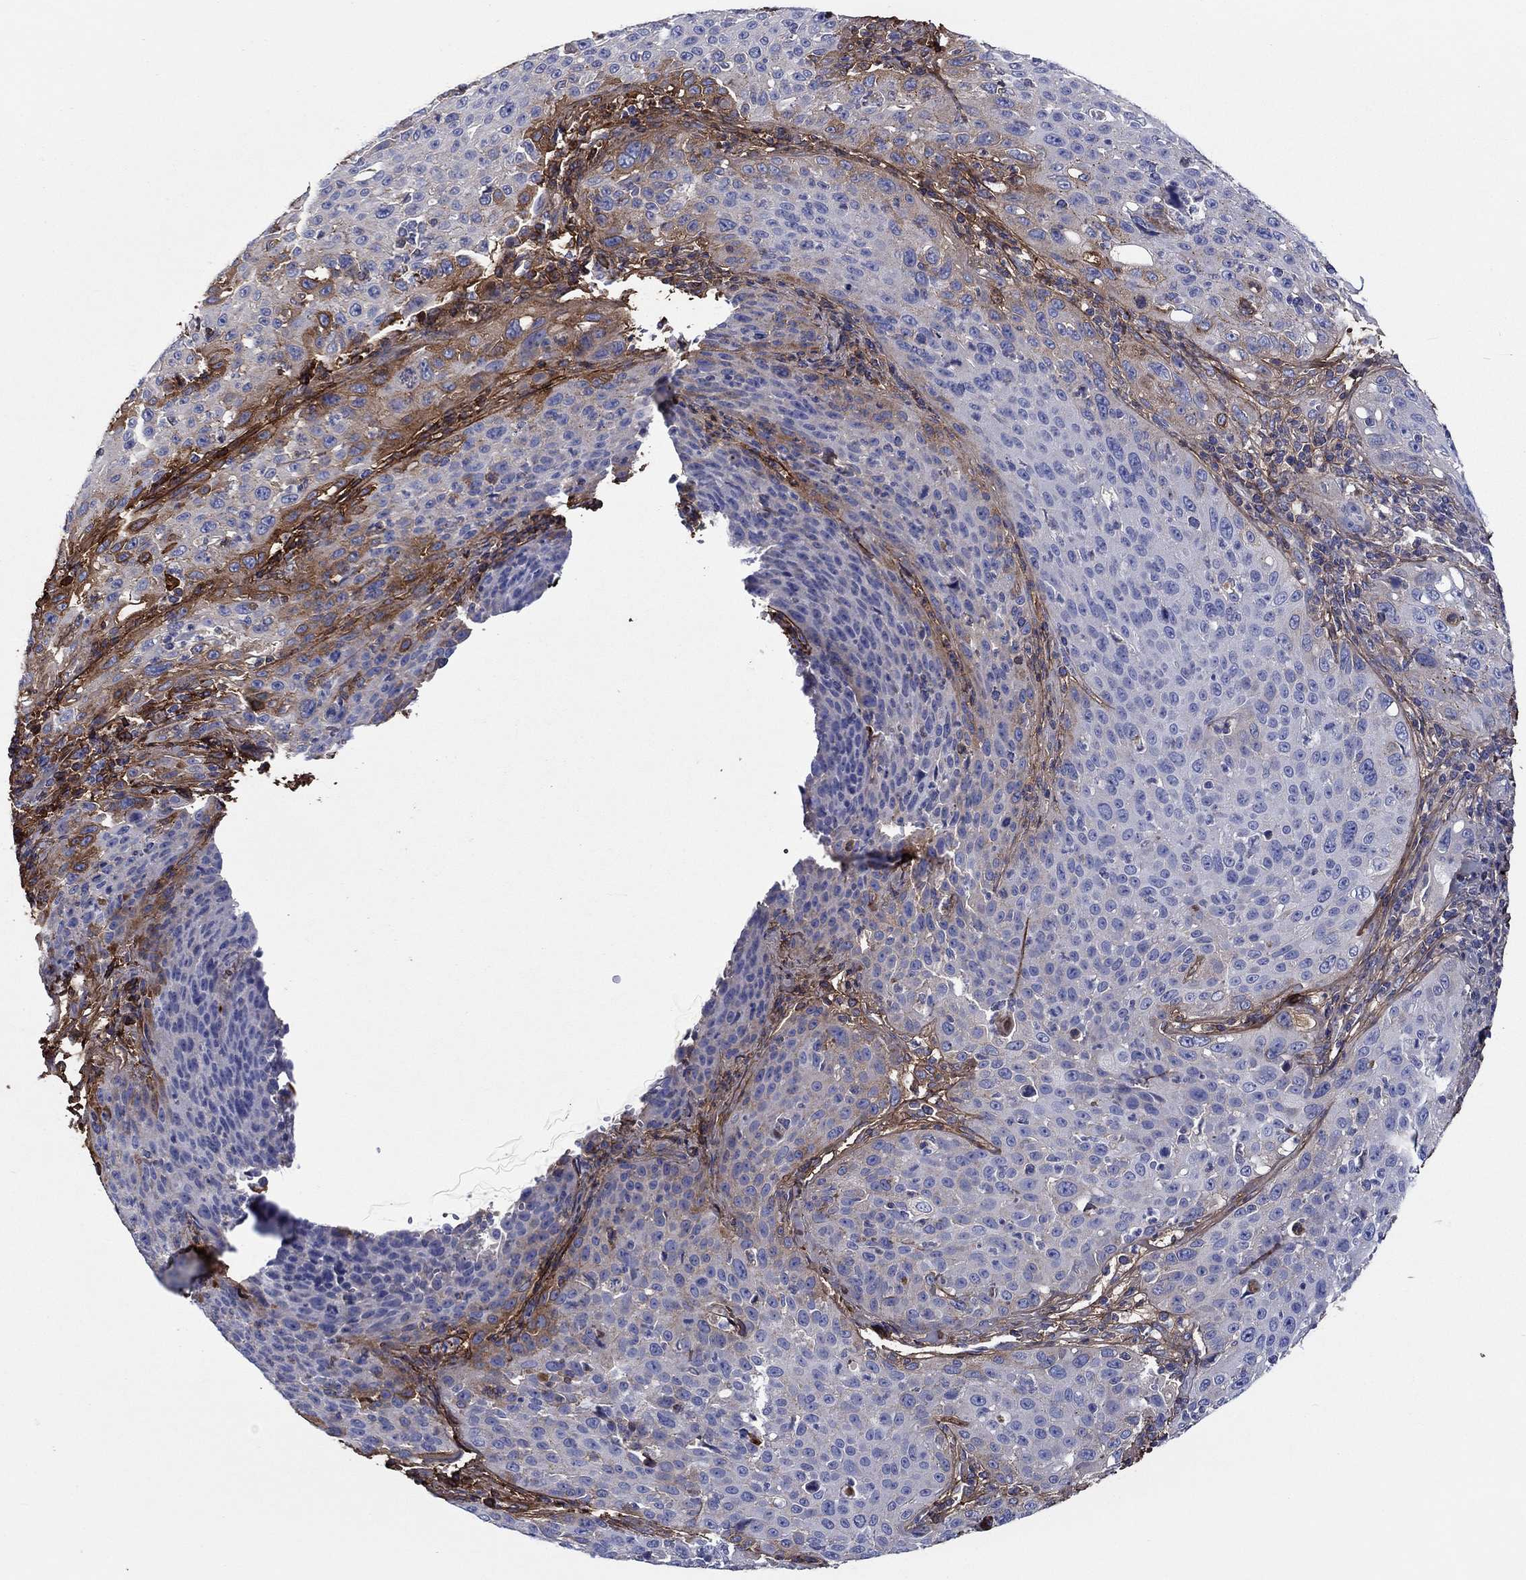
{"staining": {"intensity": "strong", "quantity": "<25%", "location": "cytoplasmic/membranous"}, "tissue": "cervical cancer", "cell_type": "Tumor cells", "image_type": "cancer", "snomed": [{"axis": "morphology", "description": "Squamous cell carcinoma, NOS"}, {"axis": "topography", "description": "Cervix"}], "caption": "Cervical cancer (squamous cell carcinoma) was stained to show a protein in brown. There is medium levels of strong cytoplasmic/membranous staining in approximately <25% of tumor cells.", "gene": "TGFBI", "patient": {"sex": "female", "age": 26}}